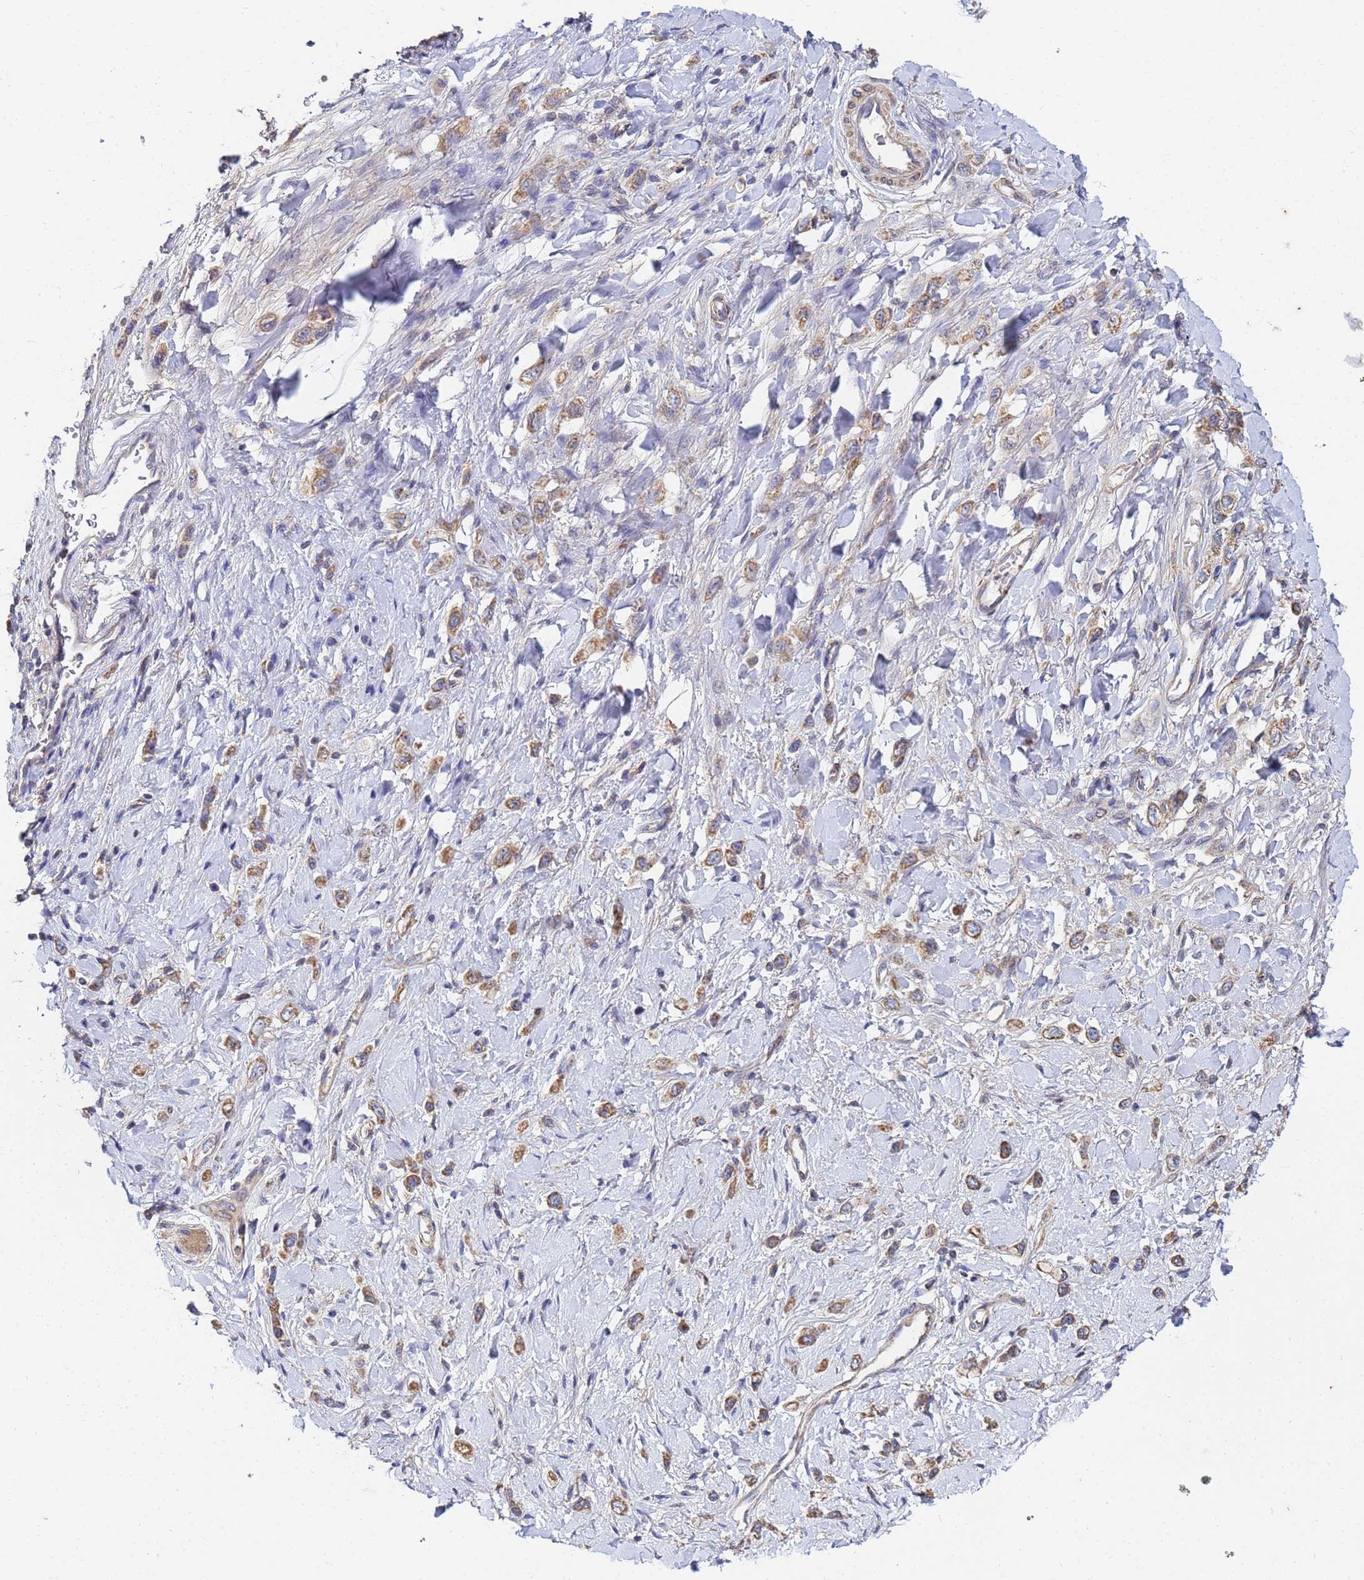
{"staining": {"intensity": "moderate", "quantity": ">75%", "location": "cytoplasmic/membranous"}, "tissue": "stomach cancer", "cell_type": "Tumor cells", "image_type": "cancer", "snomed": [{"axis": "morphology", "description": "Adenocarcinoma, NOS"}, {"axis": "topography", "description": "Stomach"}], "caption": "Stomach cancer (adenocarcinoma) tissue displays moderate cytoplasmic/membranous staining in about >75% of tumor cells", "gene": "C5orf34", "patient": {"sex": "female", "age": 65}}